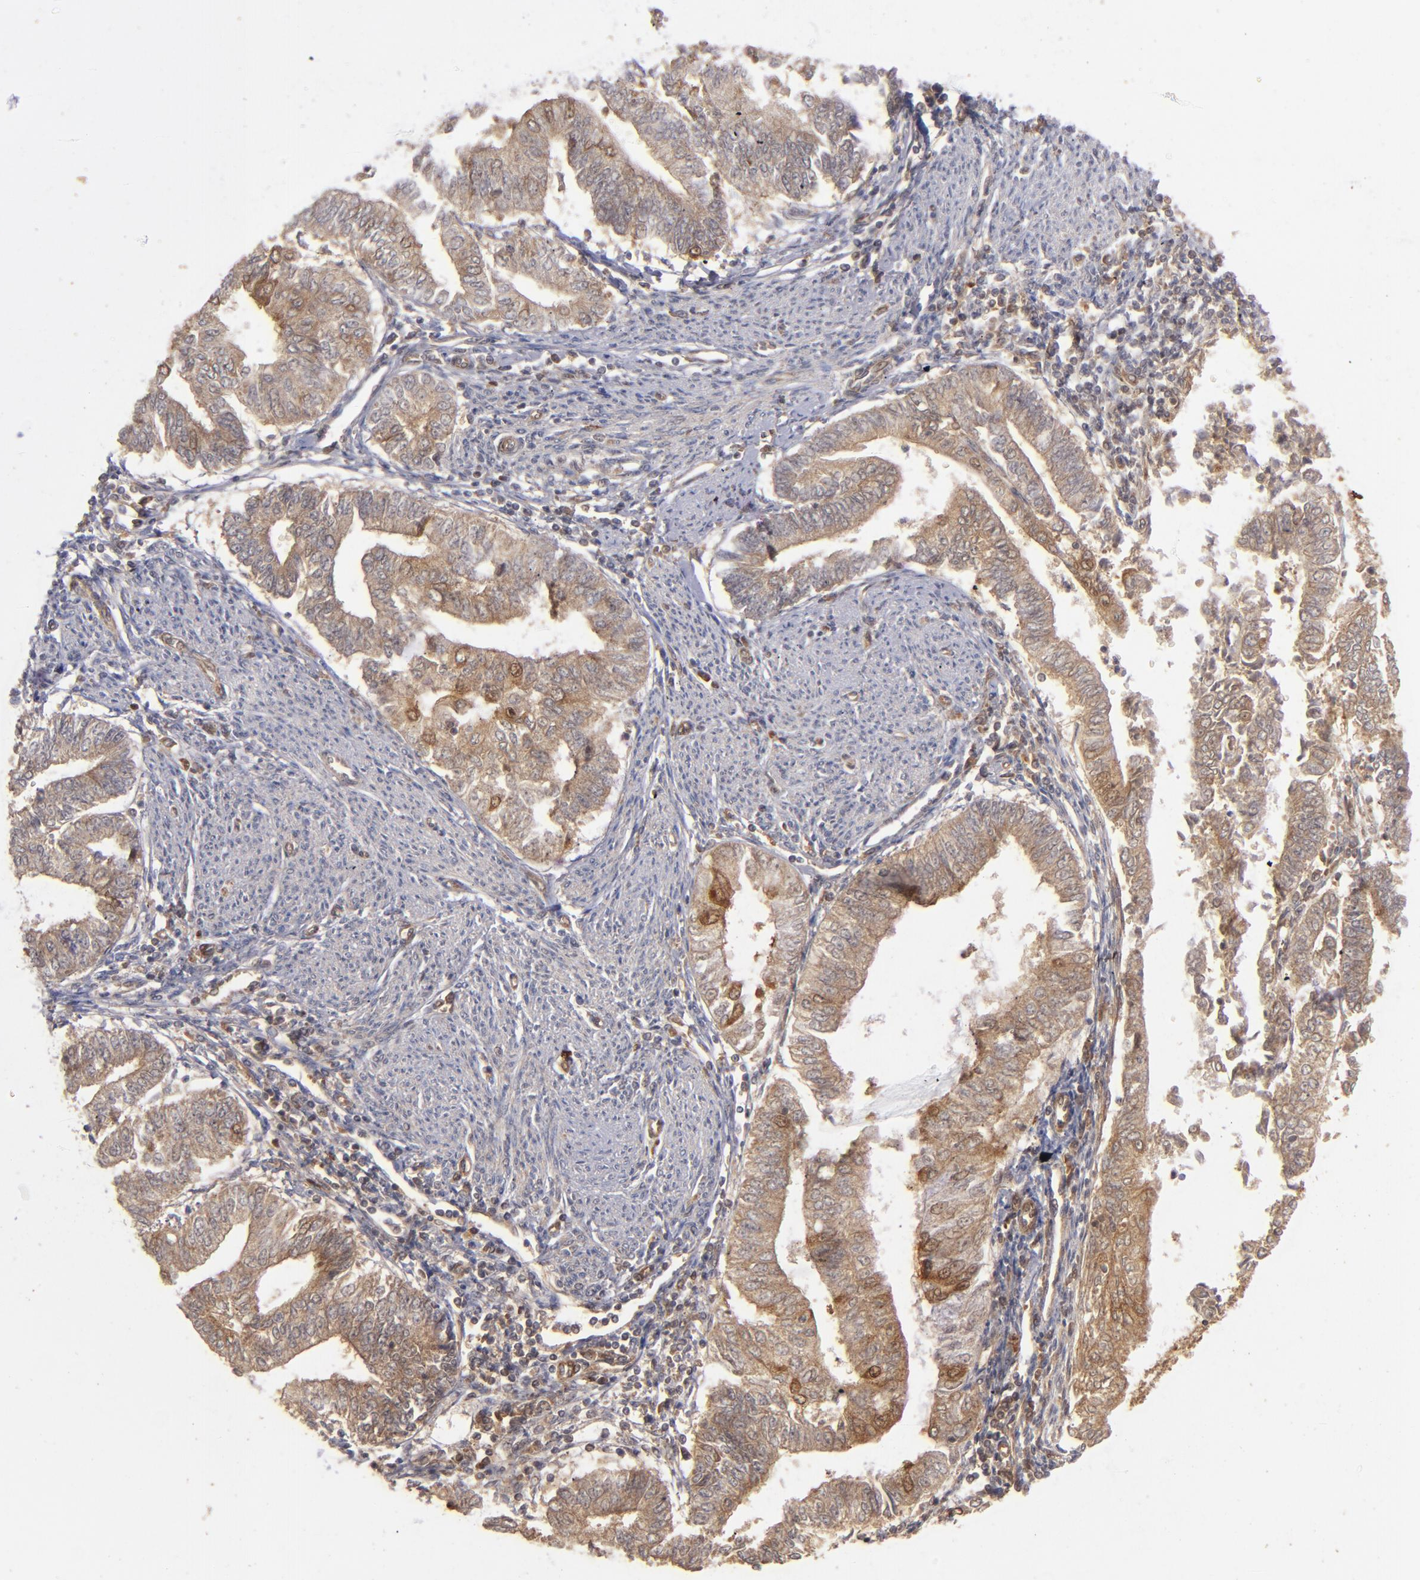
{"staining": {"intensity": "strong", "quantity": "<25%", "location": "cytoplasmic/membranous"}, "tissue": "endometrial cancer", "cell_type": "Tumor cells", "image_type": "cancer", "snomed": [{"axis": "morphology", "description": "Adenocarcinoma, NOS"}, {"axis": "topography", "description": "Endometrium"}], "caption": "The histopathology image displays staining of adenocarcinoma (endometrial), revealing strong cytoplasmic/membranous protein staining (brown color) within tumor cells. (DAB (3,3'-diaminobenzidine) IHC with brightfield microscopy, high magnification).", "gene": "BDKRB1", "patient": {"sex": "female", "age": 66}}